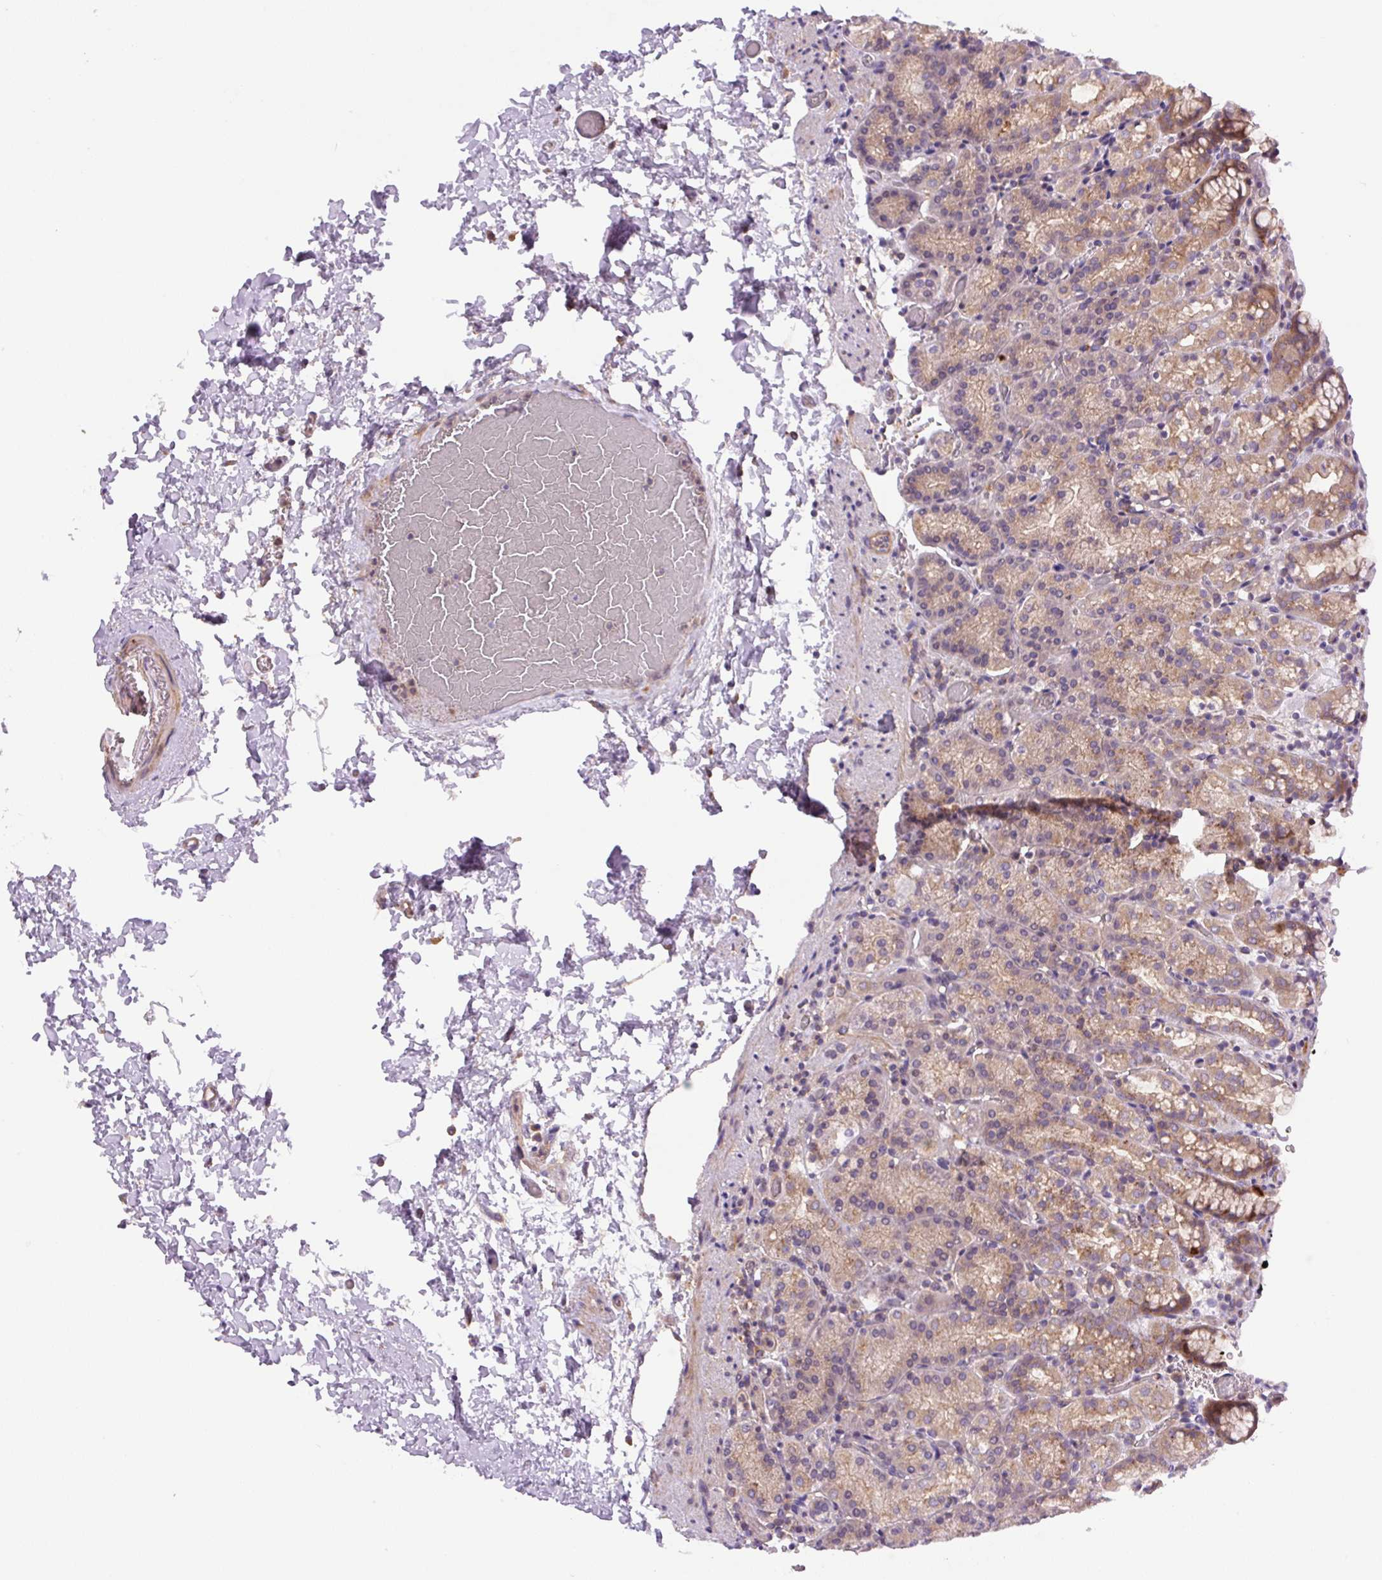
{"staining": {"intensity": "moderate", "quantity": "25%-75%", "location": "cytoplasmic/membranous"}, "tissue": "stomach", "cell_type": "Glandular cells", "image_type": "normal", "snomed": [{"axis": "morphology", "description": "Normal tissue, NOS"}, {"axis": "topography", "description": "Stomach, upper"}], "caption": "Protein staining of normal stomach displays moderate cytoplasmic/membranous staining in about 25%-75% of glandular cells. (DAB (3,3'-diaminobenzidine) = brown stain, brightfield microscopy at high magnification).", "gene": "KIFC1", "patient": {"sex": "female", "age": 81}}